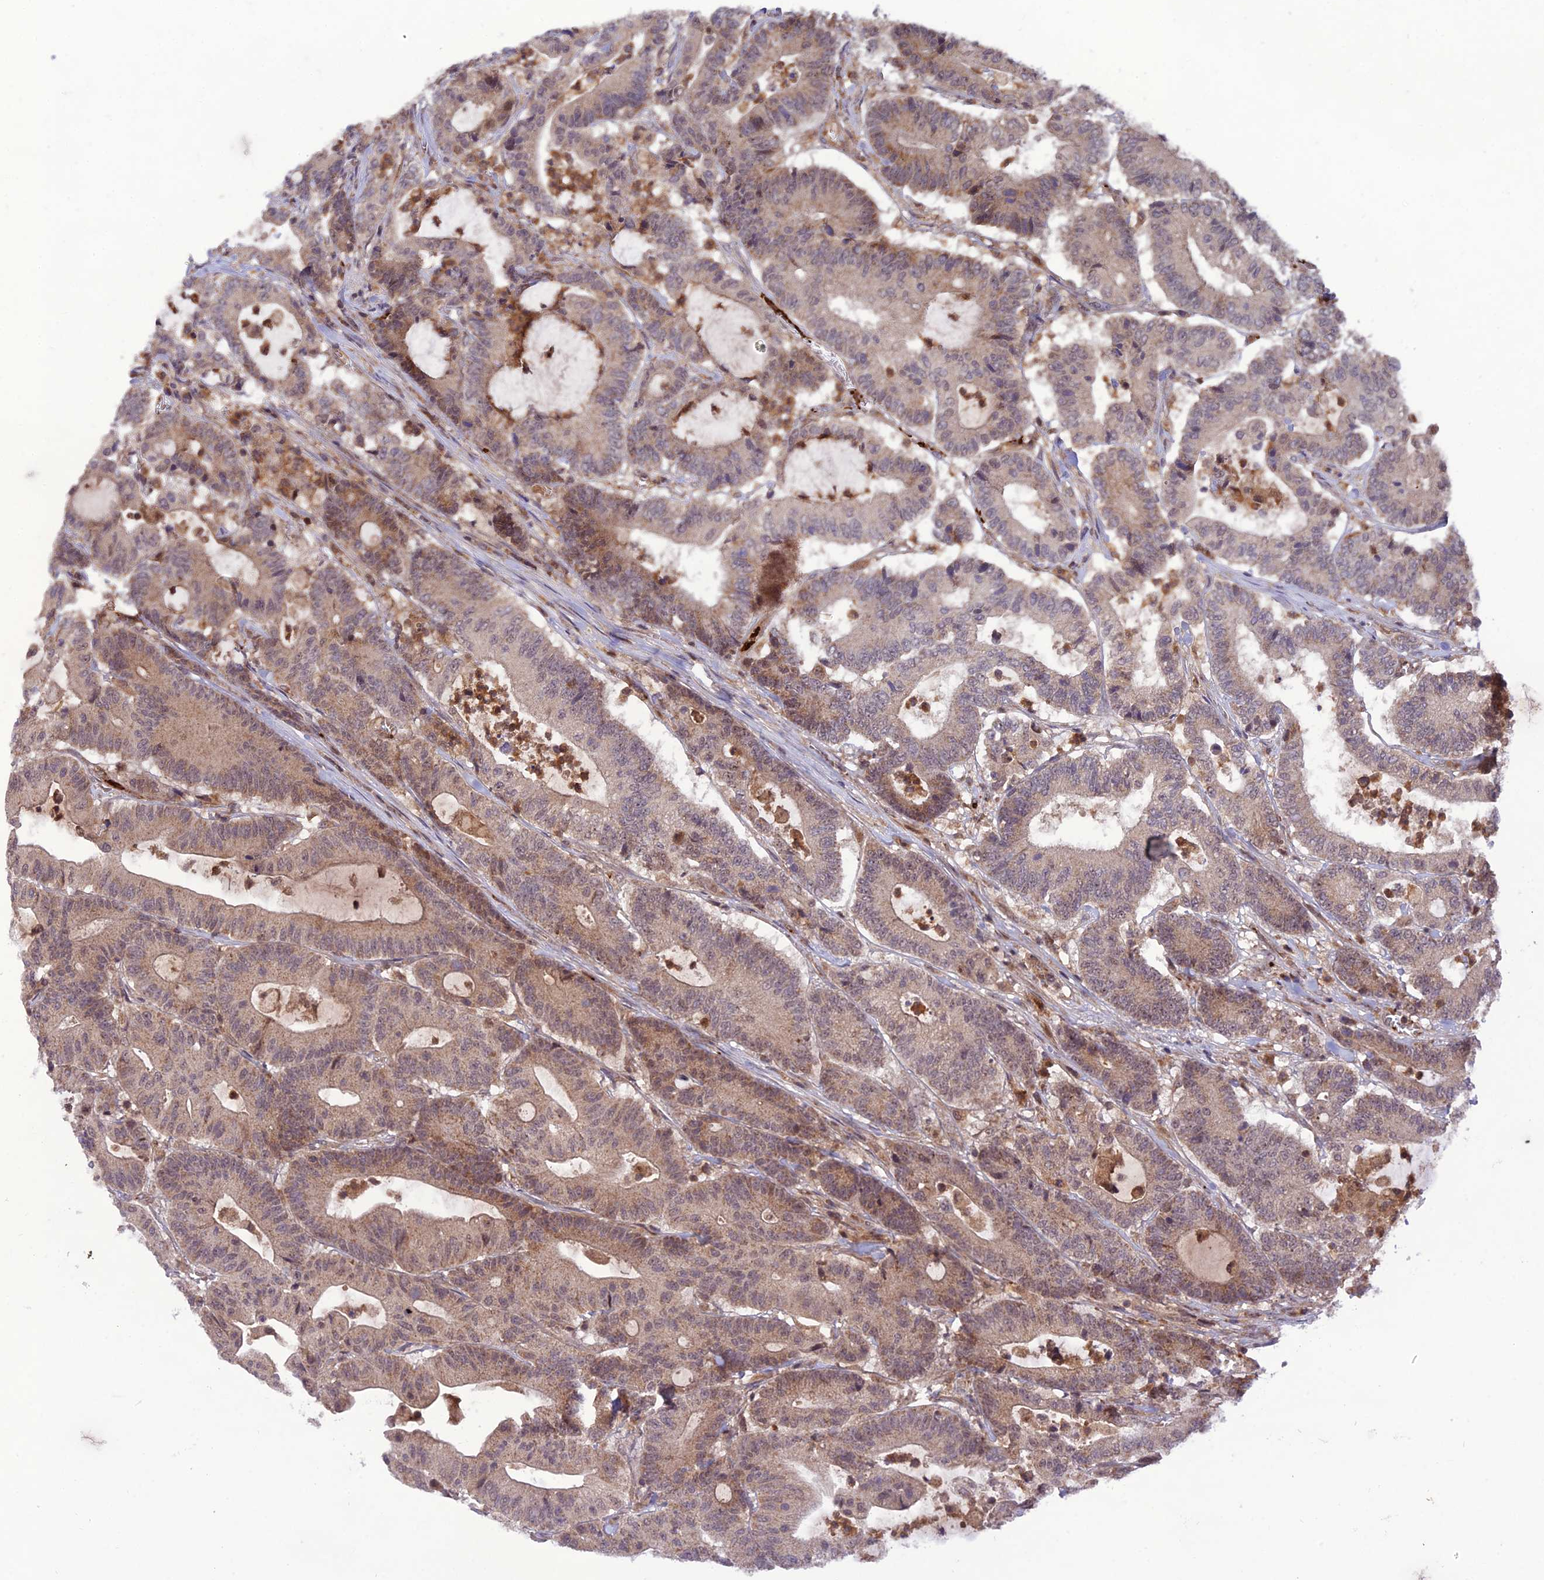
{"staining": {"intensity": "weak", "quantity": "25%-75%", "location": "cytoplasmic/membranous,nuclear"}, "tissue": "colorectal cancer", "cell_type": "Tumor cells", "image_type": "cancer", "snomed": [{"axis": "morphology", "description": "Adenocarcinoma, NOS"}, {"axis": "topography", "description": "Colon"}], "caption": "Immunohistochemical staining of colorectal adenocarcinoma demonstrates low levels of weak cytoplasmic/membranous and nuclear staining in about 25%-75% of tumor cells.", "gene": "NDUFC1", "patient": {"sex": "female", "age": 84}}